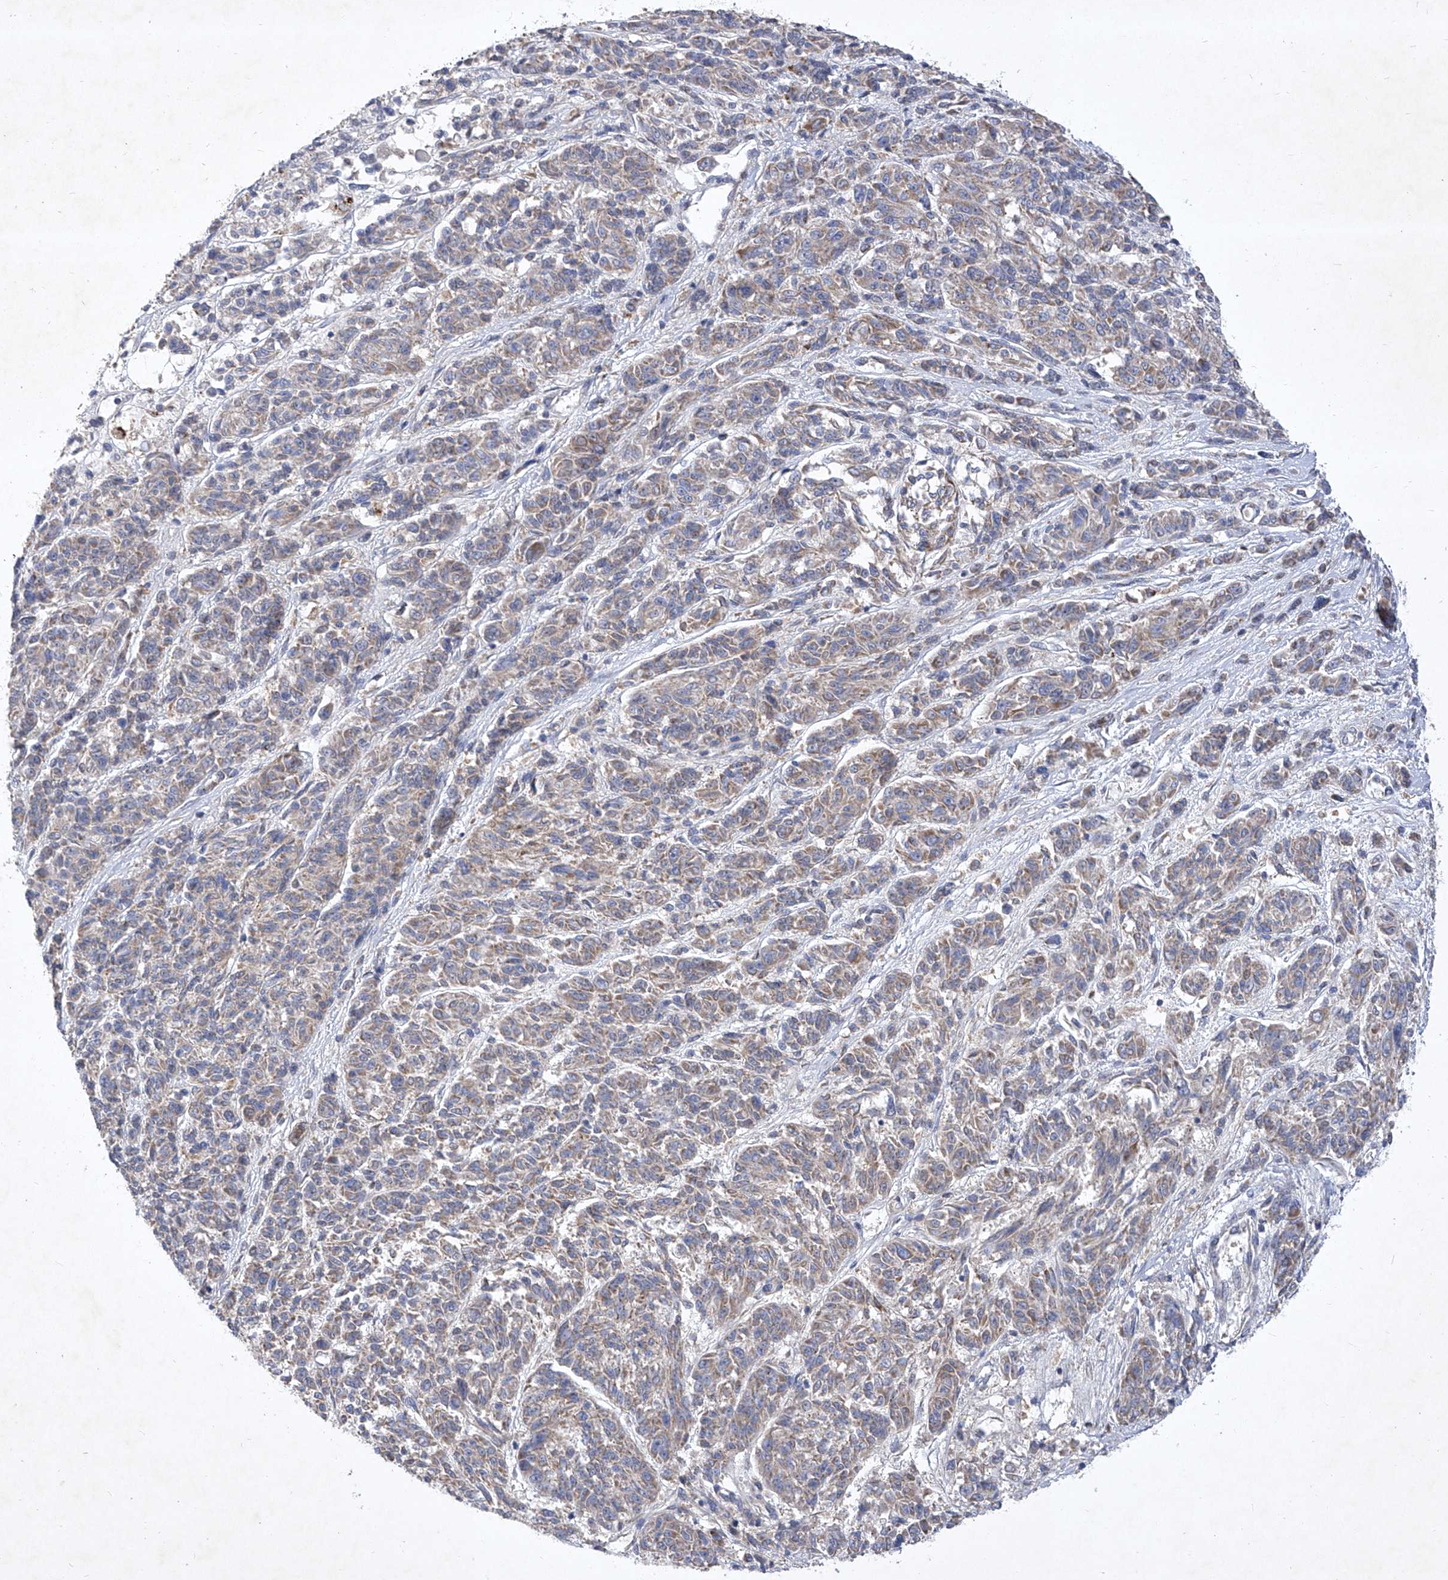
{"staining": {"intensity": "weak", "quantity": "25%-75%", "location": "cytoplasmic/membranous"}, "tissue": "melanoma", "cell_type": "Tumor cells", "image_type": "cancer", "snomed": [{"axis": "morphology", "description": "Malignant melanoma, NOS"}, {"axis": "topography", "description": "Skin"}], "caption": "Immunohistochemistry (IHC) (DAB) staining of melanoma reveals weak cytoplasmic/membranous protein staining in approximately 25%-75% of tumor cells.", "gene": "COQ3", "patient": {"sex": "male", "age": 53}}